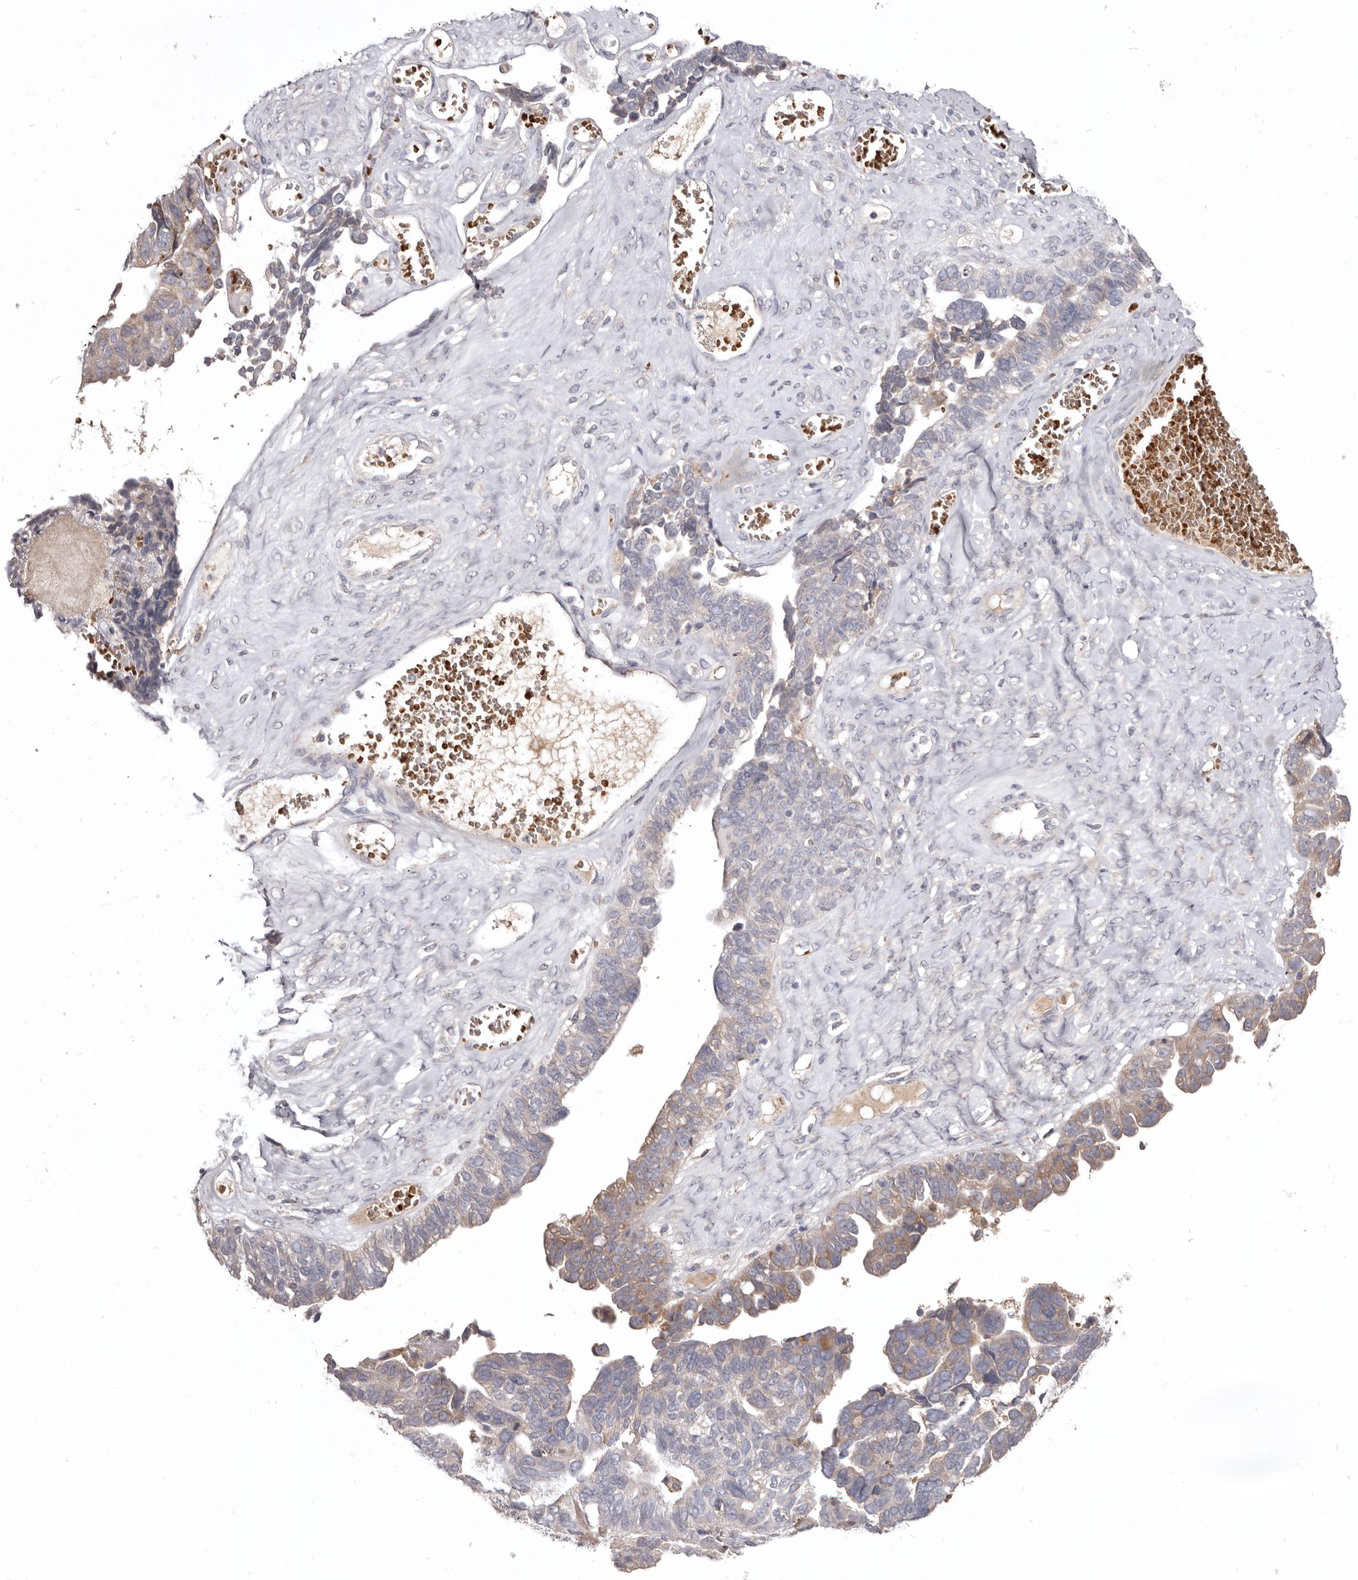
{"staining": {"intensity": "weak", "quantity": "25%-75%", "location": "cytoplasmic/membranous"}, "tissue": "ovarian cancer", "cell_type": "Tumor cells", "image_type": "cancer", "snomed": [{"axis": "morphology", "description": "Cystadenocarcinoma, serous, NOS"}, {"axis": "topography", "description": "Ovary"}], "caption": "Tumor cells reveal weak cytoplasmic/membranous positivity in about 25%-75% of cells in ovarian cancer (serous cystadenocarcinoma).", "gene": "NENF", "patient": {"sex": "female", "age": 79}}